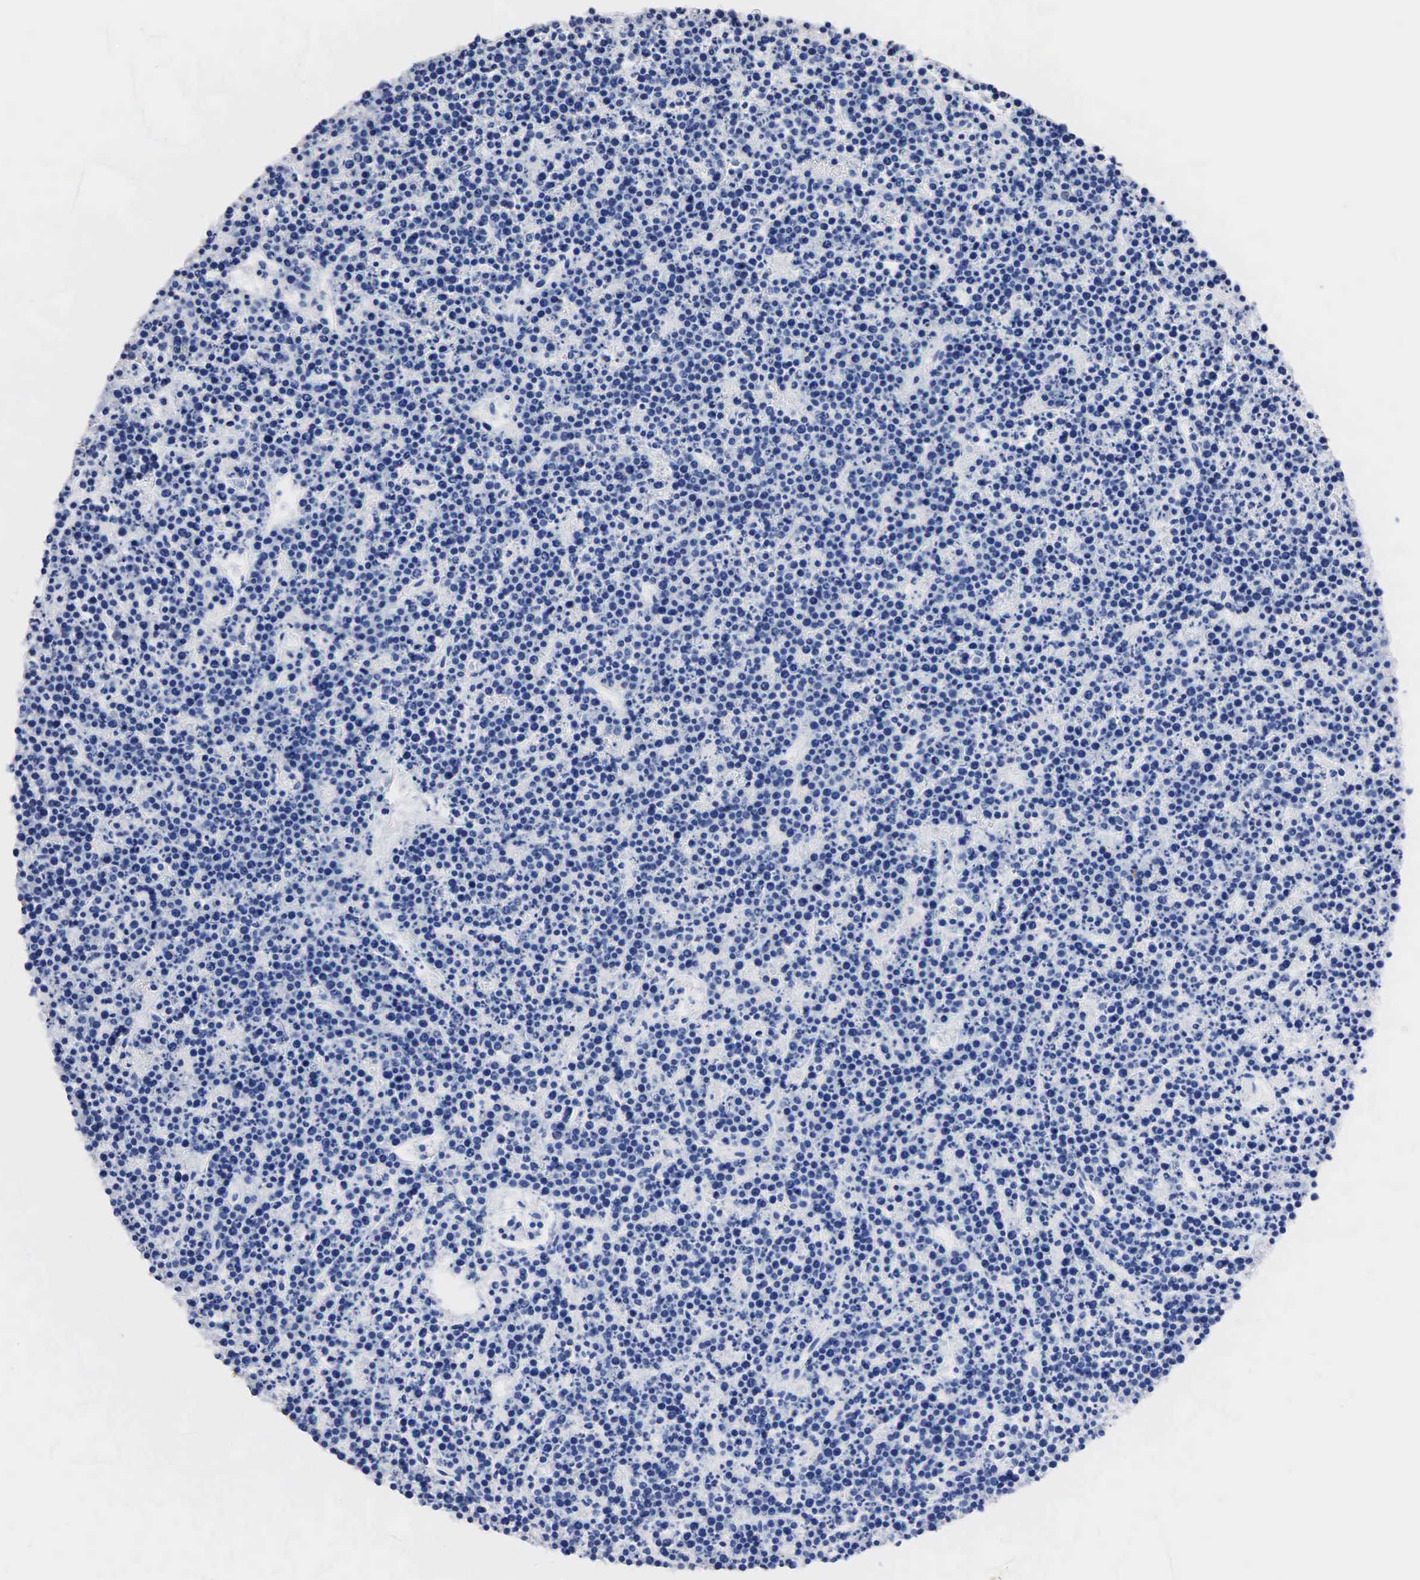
{"staining": {"intensity": "negative", "quantity": "none", "location": "none"}, "tissue": "lymphoma", "cell_type": "Tumor cells", "image_type": "cancer", "snomed": [{"axis": "morphology", "description": "Malignant lymphoma, non-Hodgkin's type, High grade"}, {"axis": "topography", "description": "Ovary"}], "caption": "High power microscopy micrograph of an immunohistochemistry (IHC) micrograph of lymphoma, revealing no significant expression in tumor cells.", "gene": "SST", "patient": {"sex": "female", "age": 56}}